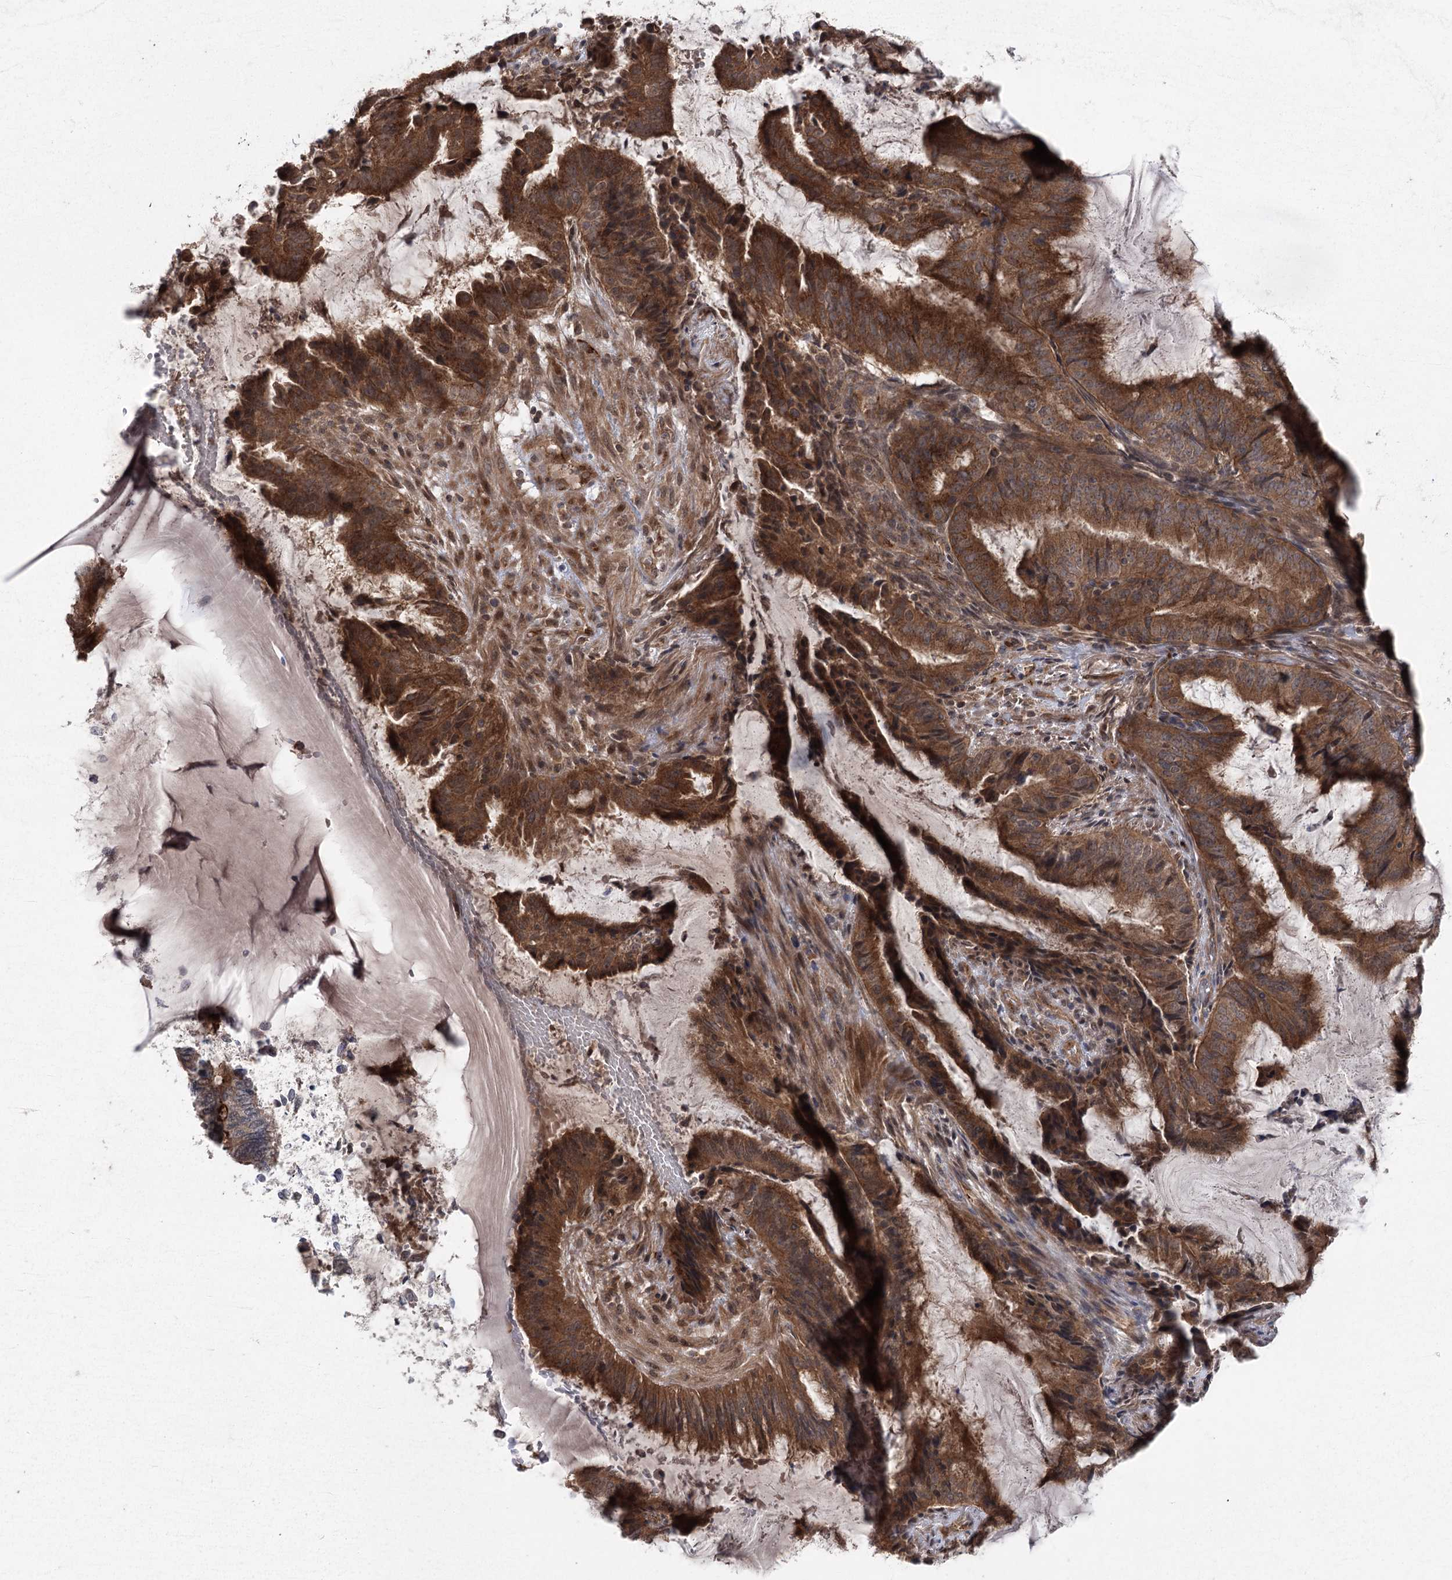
{"staining": {"intensity": "strong", "quantity": ">75%", "location": "cytoplasmic/membranous"}, "tissue": "endometrial cancer", "cell_type": "Tumor cells", "image_type": "cancer", "snomed": [{"axis": "morphology", "description": "Adenocarcinoma, NOS"}, {"axis": "topography", "description": "Endometrium"}], "caption": "IHC histopathology image of human endometrial adenocarcinoma stained for a protein (brown), which exhibits high levels of strong cytoplasmic/membranous staining in approximately >75% of tumor cells.", "gene": "METTL24", "patient": {"sex": "female", "age": 51}}